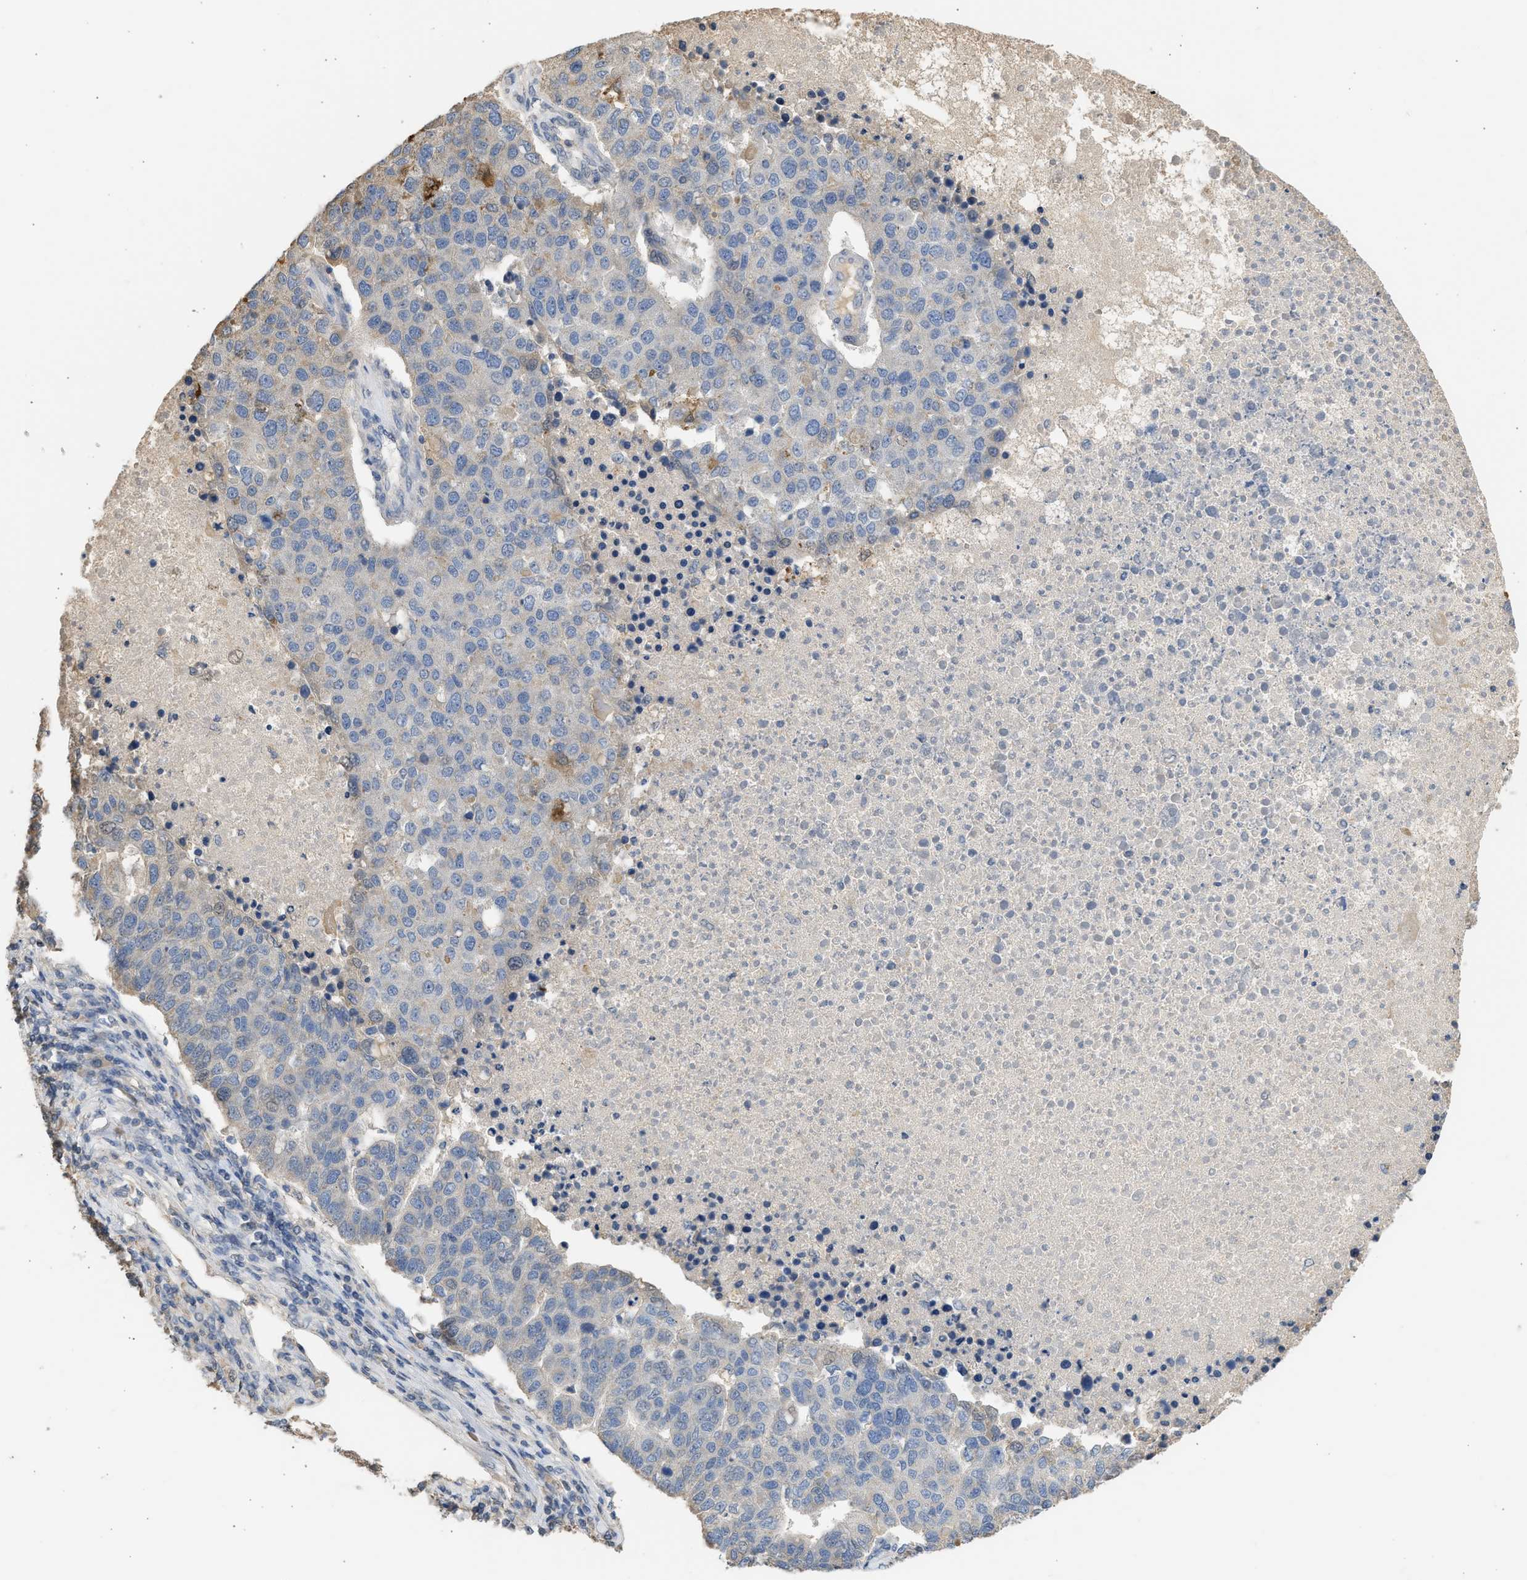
{"staining": {"intensity": "negative", "quantity": "none", "location": "none"}, "tissue": "pancreatic cancer", "cell_type": "Tumor cells", "image_type": "cancer", "snomed": [{"axis": "morphology", "description": "Adenocarcinoma, NOS"}, {"axis": "topography", "description": "Pancreas"}], "caption": "Immunohistochemistry of human pancreatic adenocarcinoma demonstrates no positivity in tumor cells. (Stains: DAB (3,3'-diaminobenzidine) immunohistochemistry with hematoxylin counter stain, Microscopy: brightfield microscopy at high magnification).", "gene": "SULT2A1", "patient": {"sex": "female", "age": 61}}